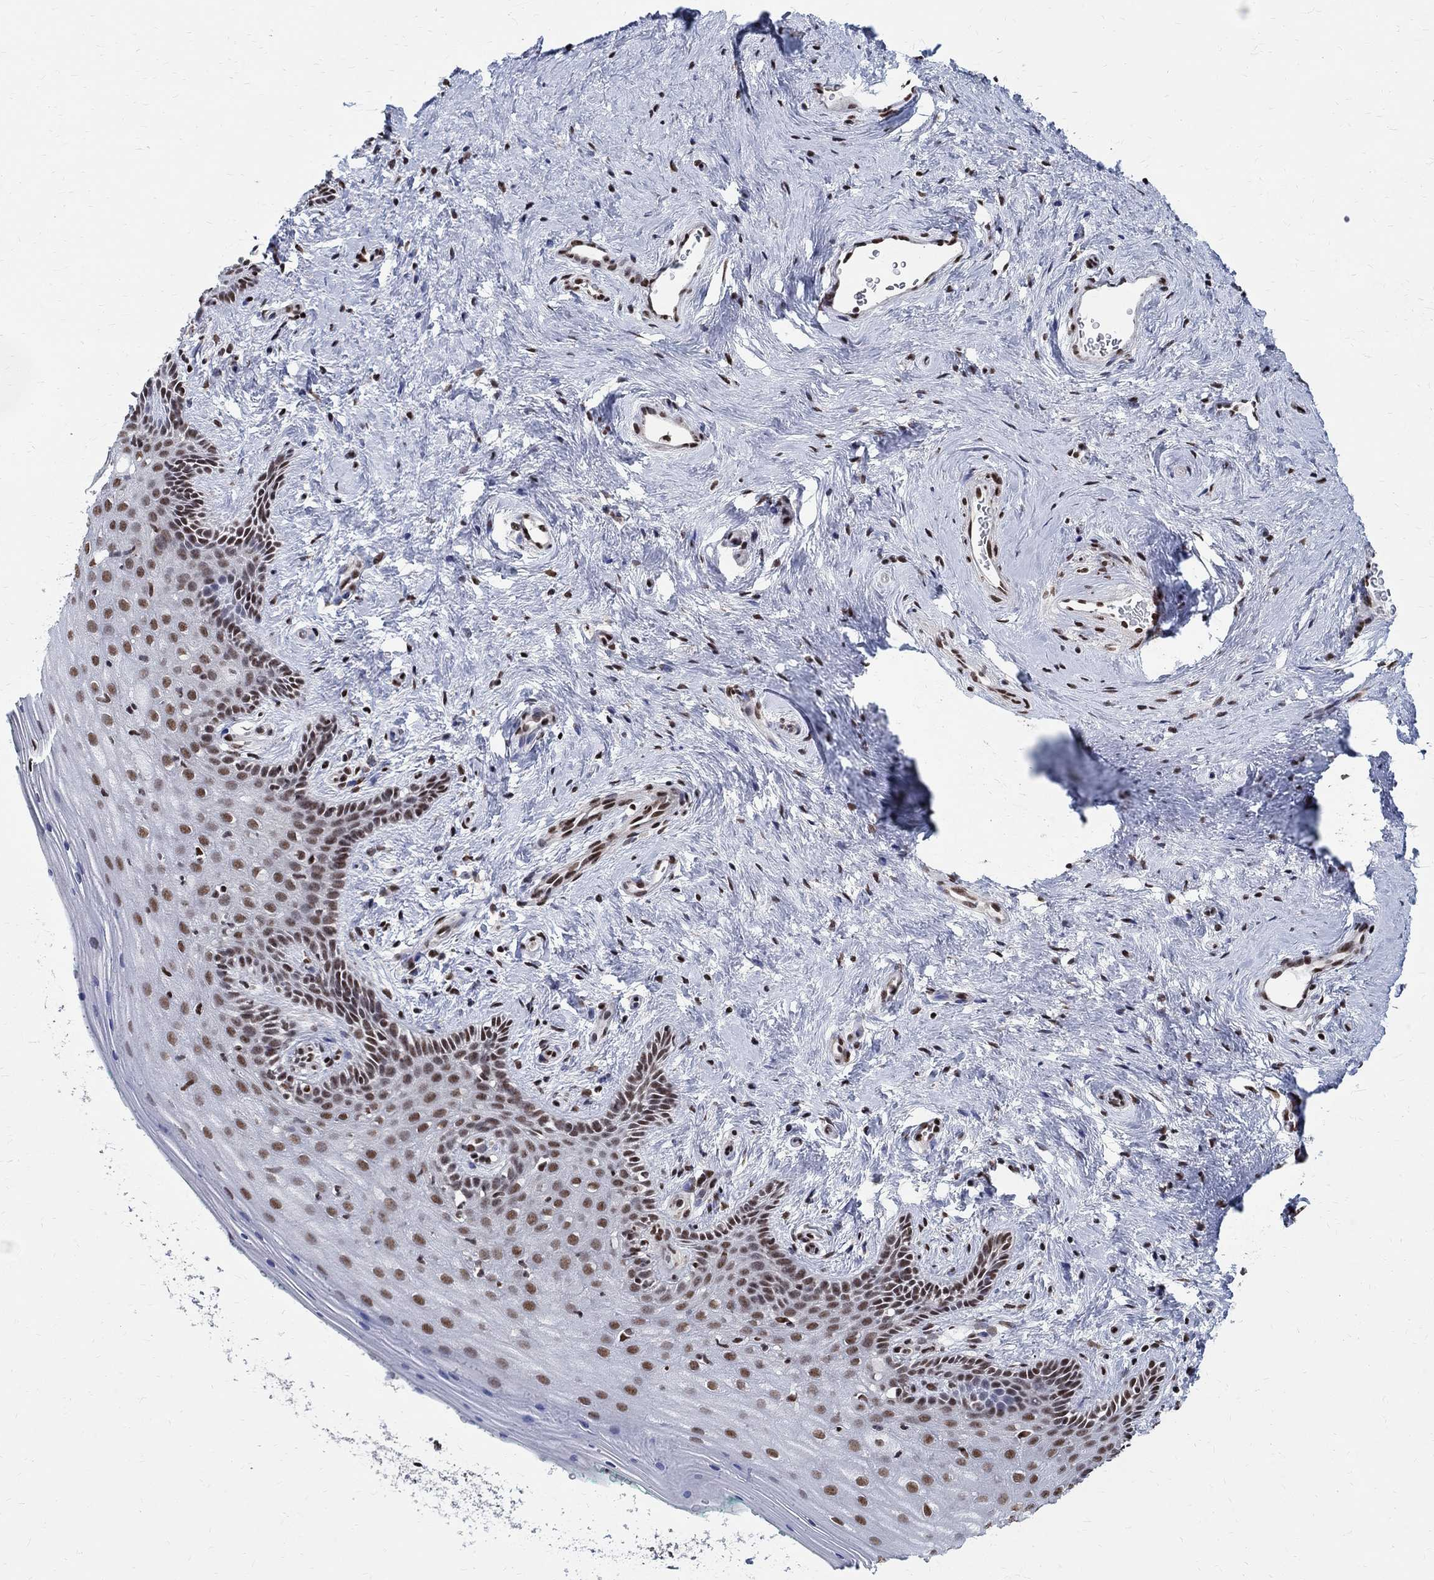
{"staining": {"intensity": "strong", "quantity": "25%-75%", "location": "nuclear"}, "tissue": "vagina", "cell_type": "Squamous epithelial cells", "image_type": "normal", "snomed": [{"axis": "morphology", "description": "Normal tissue, NOS"}, {"axis": "topography", "description": "Vagina"}], "caption": "A brown stain labels strong nuclear staining of a protein in squamous epithelial cells of unremarkable human vagina.", "gene": "FBXO16", "patient": {"sex": "female", "age": 45}}